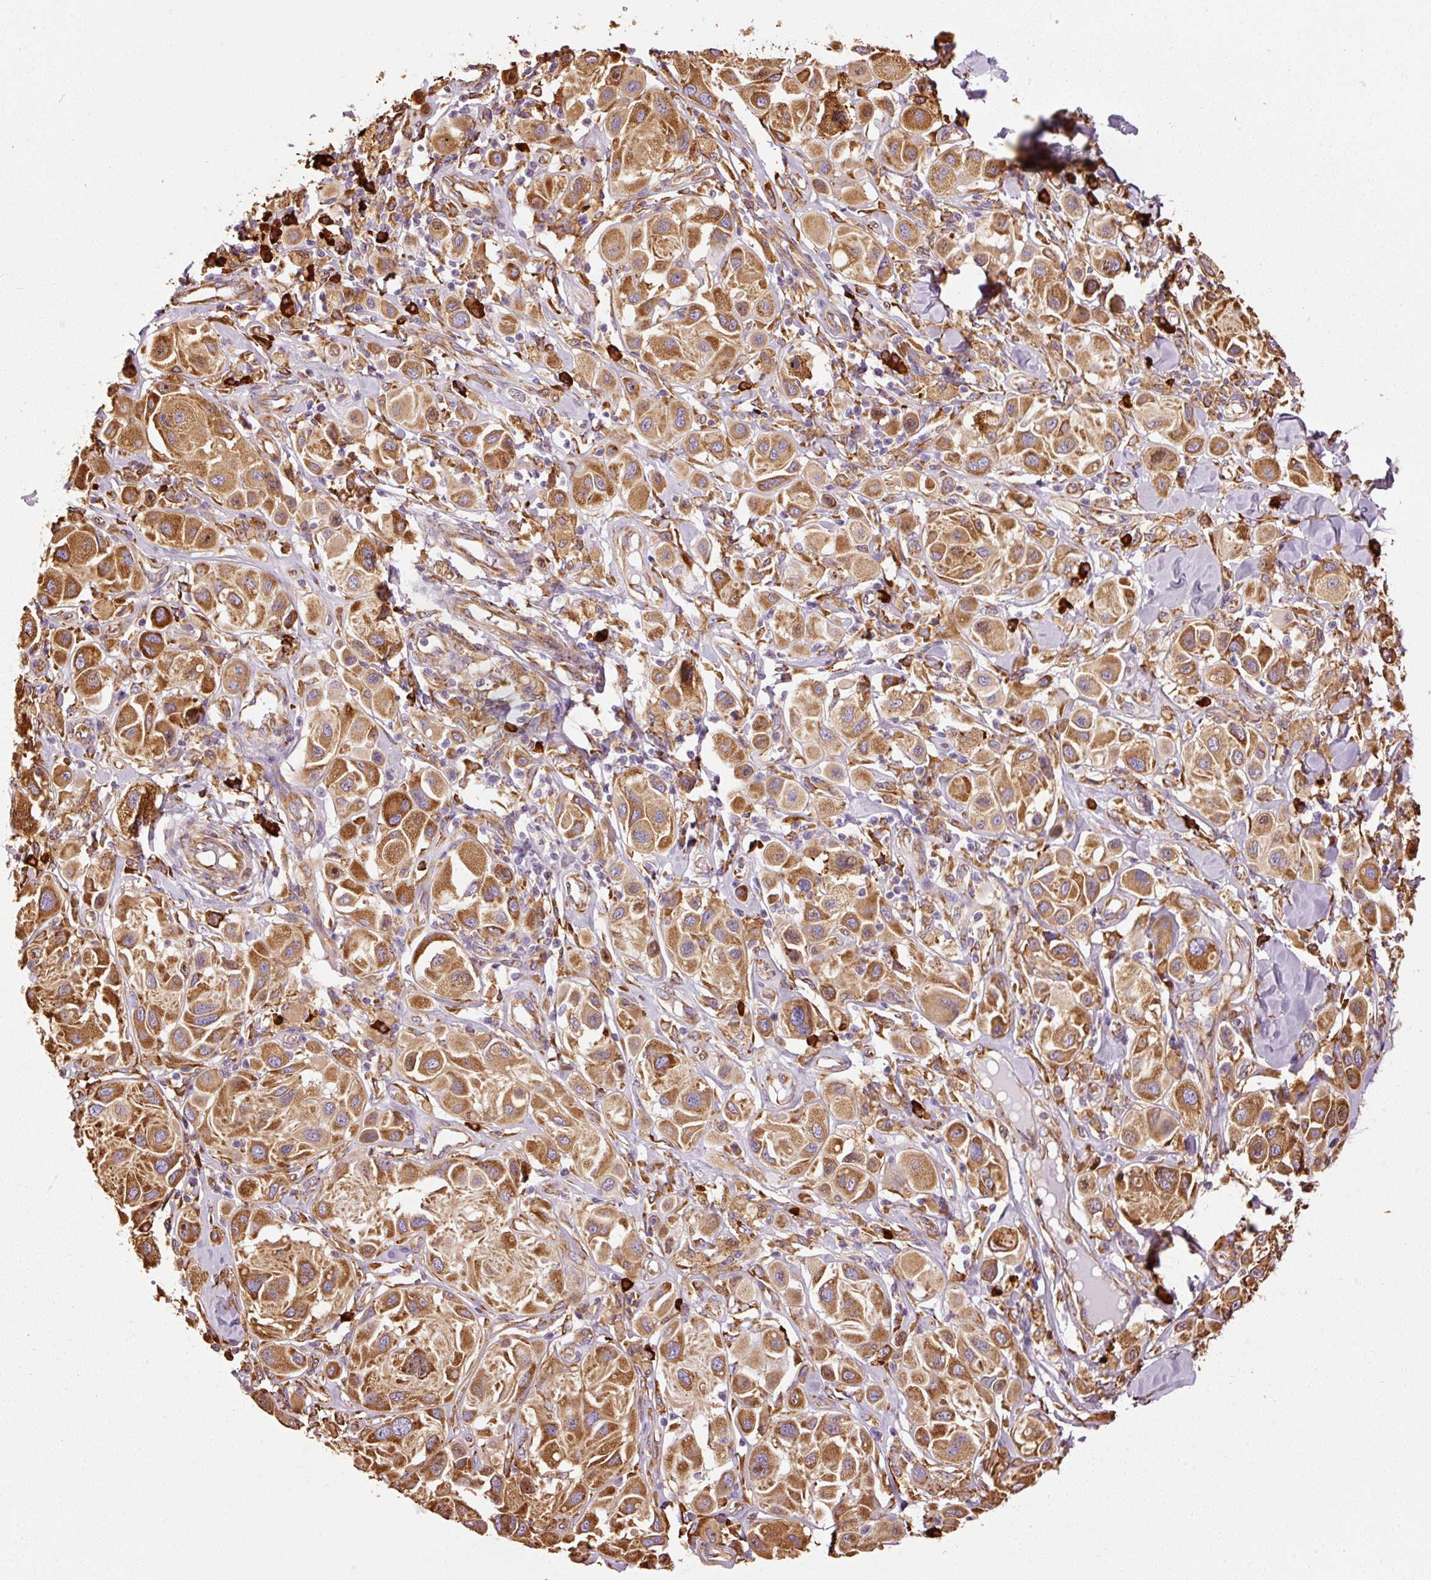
{"staining": {"intensity": "strong", "quantity": ">75%", "location": "cytoplasmic/membranous"}, "tissue": "melanoma", "cell_type": "Tumor cells", "image_type": "cancer", "snomed": [{"axis": "morphology", "description": "Malignant melanoma, Metastatic site"}, {"axis": "topography", "description": "Skin"}], "caption": "Human malignant melanoma (metastatic site) stained for a protein (brown) exhibits strong cytoplasmic/membranous positive positivity in about >75% of tumor cells.", "gene": "KLC1", "patient": {"sex": "male", "age": 41}}